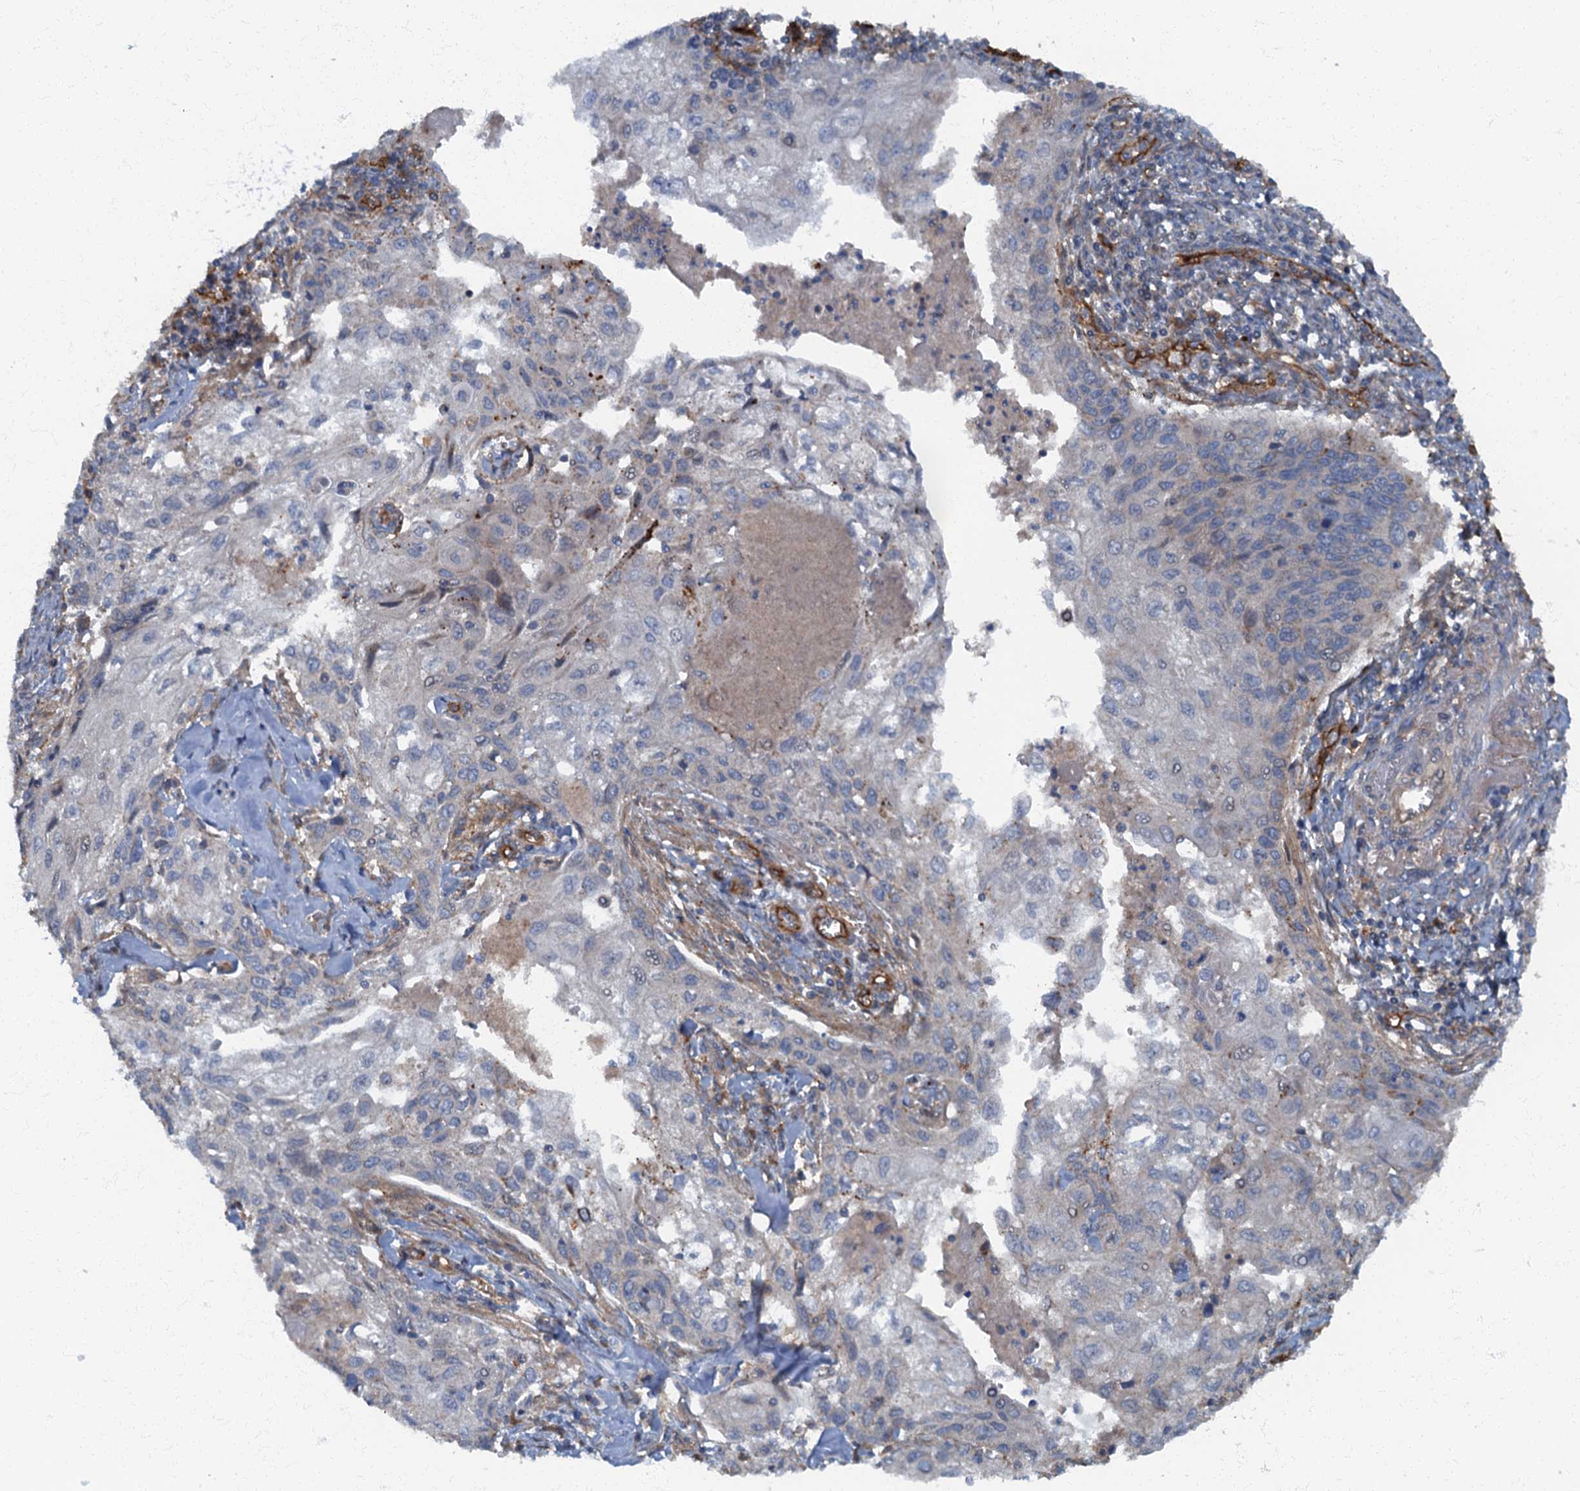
{"staining": {"intensity": "negative", "quantity": "none", "location": "none"}, "tissue": "cervical cancer", "cell_type": "Tumor cells", "image_type": "cancer", "snomed": [{"axis": "morphology", "description": "Squamous cell carcinoma, NOS"}, {"axis": "topography", "description": "Cervix"}], "caption": "DAB (3,3'-diaminobenzidine) immunohistochemical staining of cervical cancer demonstrates no significant positivity in tumor cells.", "gene": "ARL11", "patient": {"sex": "female", "age": 67}}